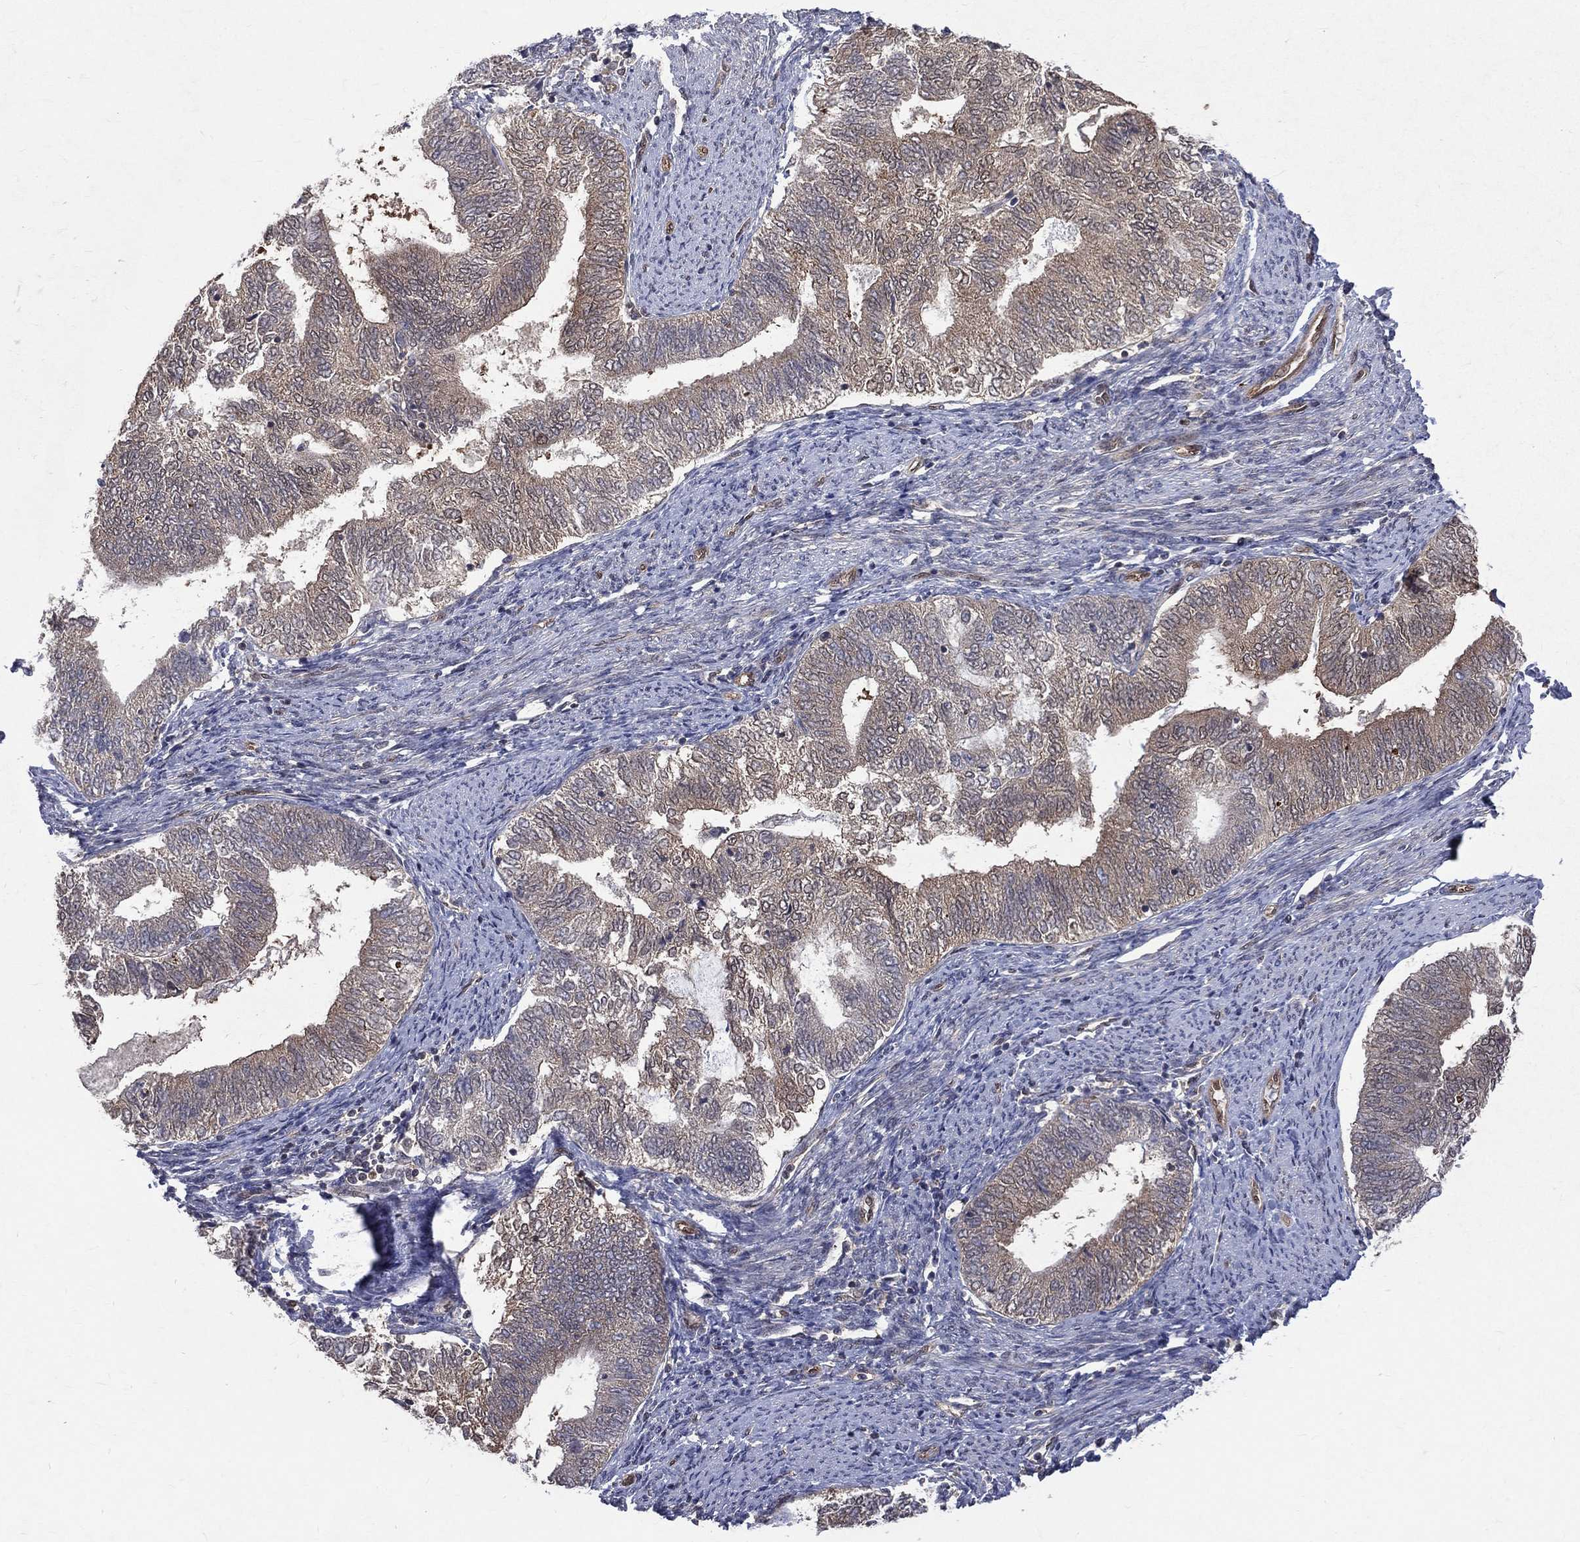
{"staining": {"intensity": "weak", "quantity": "25%-75%", "location": "cytoplasmic/membranous"}, "tissue": "endometrial cancer", "cell_type": "Tumor cells", "image_type": "cancer", "snomed": [{"axis": "morphology", "description": "Adenocarcinoma, NOS"}, {"axis": "topography", "description": "Endometrium"}], "caption": "Weak cytoplasmic/membranous expression is seen in about 25%-75% of tumor cells in adenocarcinoma (endometrial).", "gene": "GMPR2", "patient": {"sex": "female", "age": 65}}